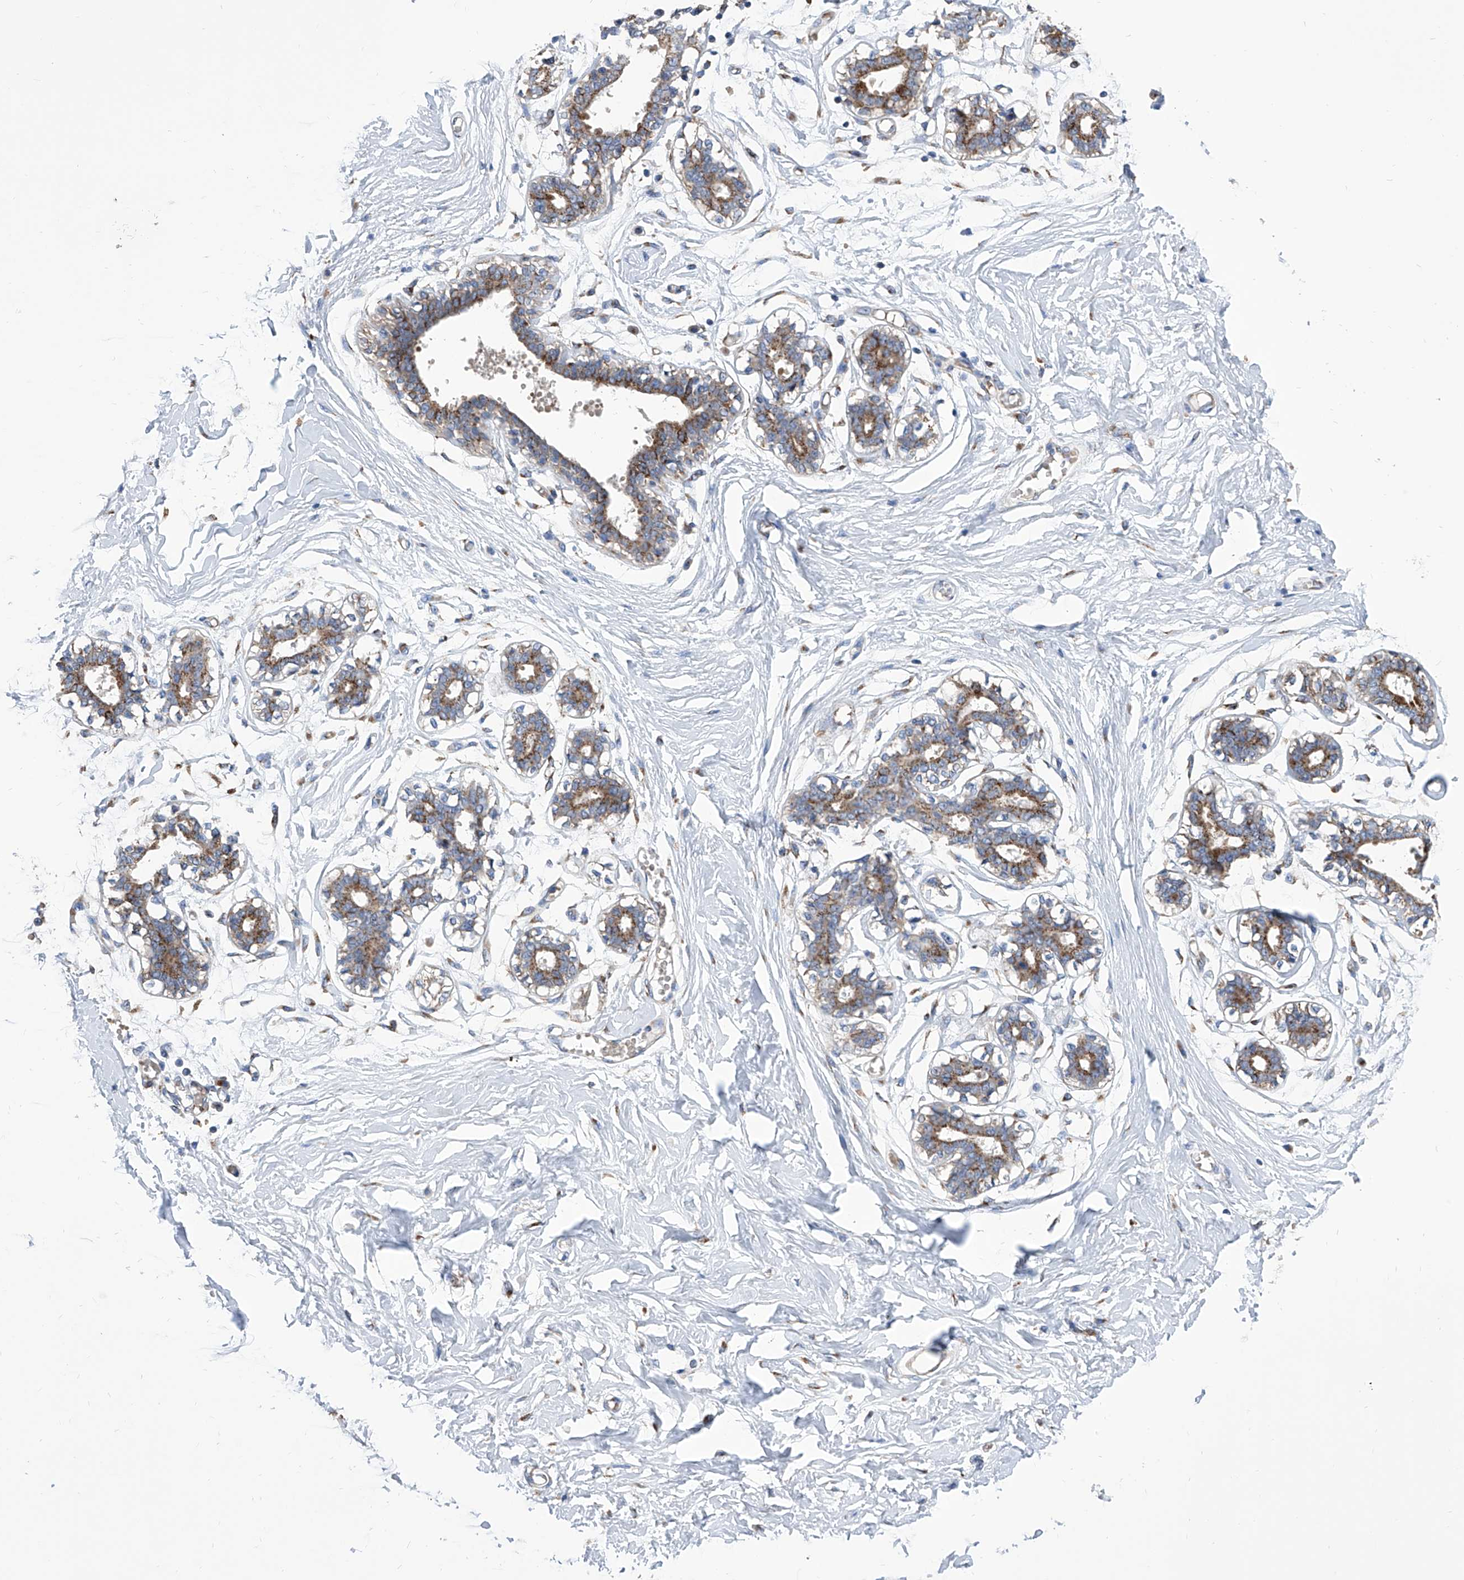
{"staining": {"intensity": "negative", "quantity": "none", "location": "none"}, "tissue": "breast", "cell_type": "Adipocytes", "image_type": "normal", "snomed": [{"axis": "morphology", "description": "Normal tissue, NOS"}, {"axis": "topography", "description": "Breast"}], "caption": "An image of human breast is negative for staining in adipocytes. (Brightfield microscopy of DAB (3,3'-diaminobenzidine) IHC at high magnification).", "gene": "TJAP1", "patient": {"sex": "female", "age": 27}}